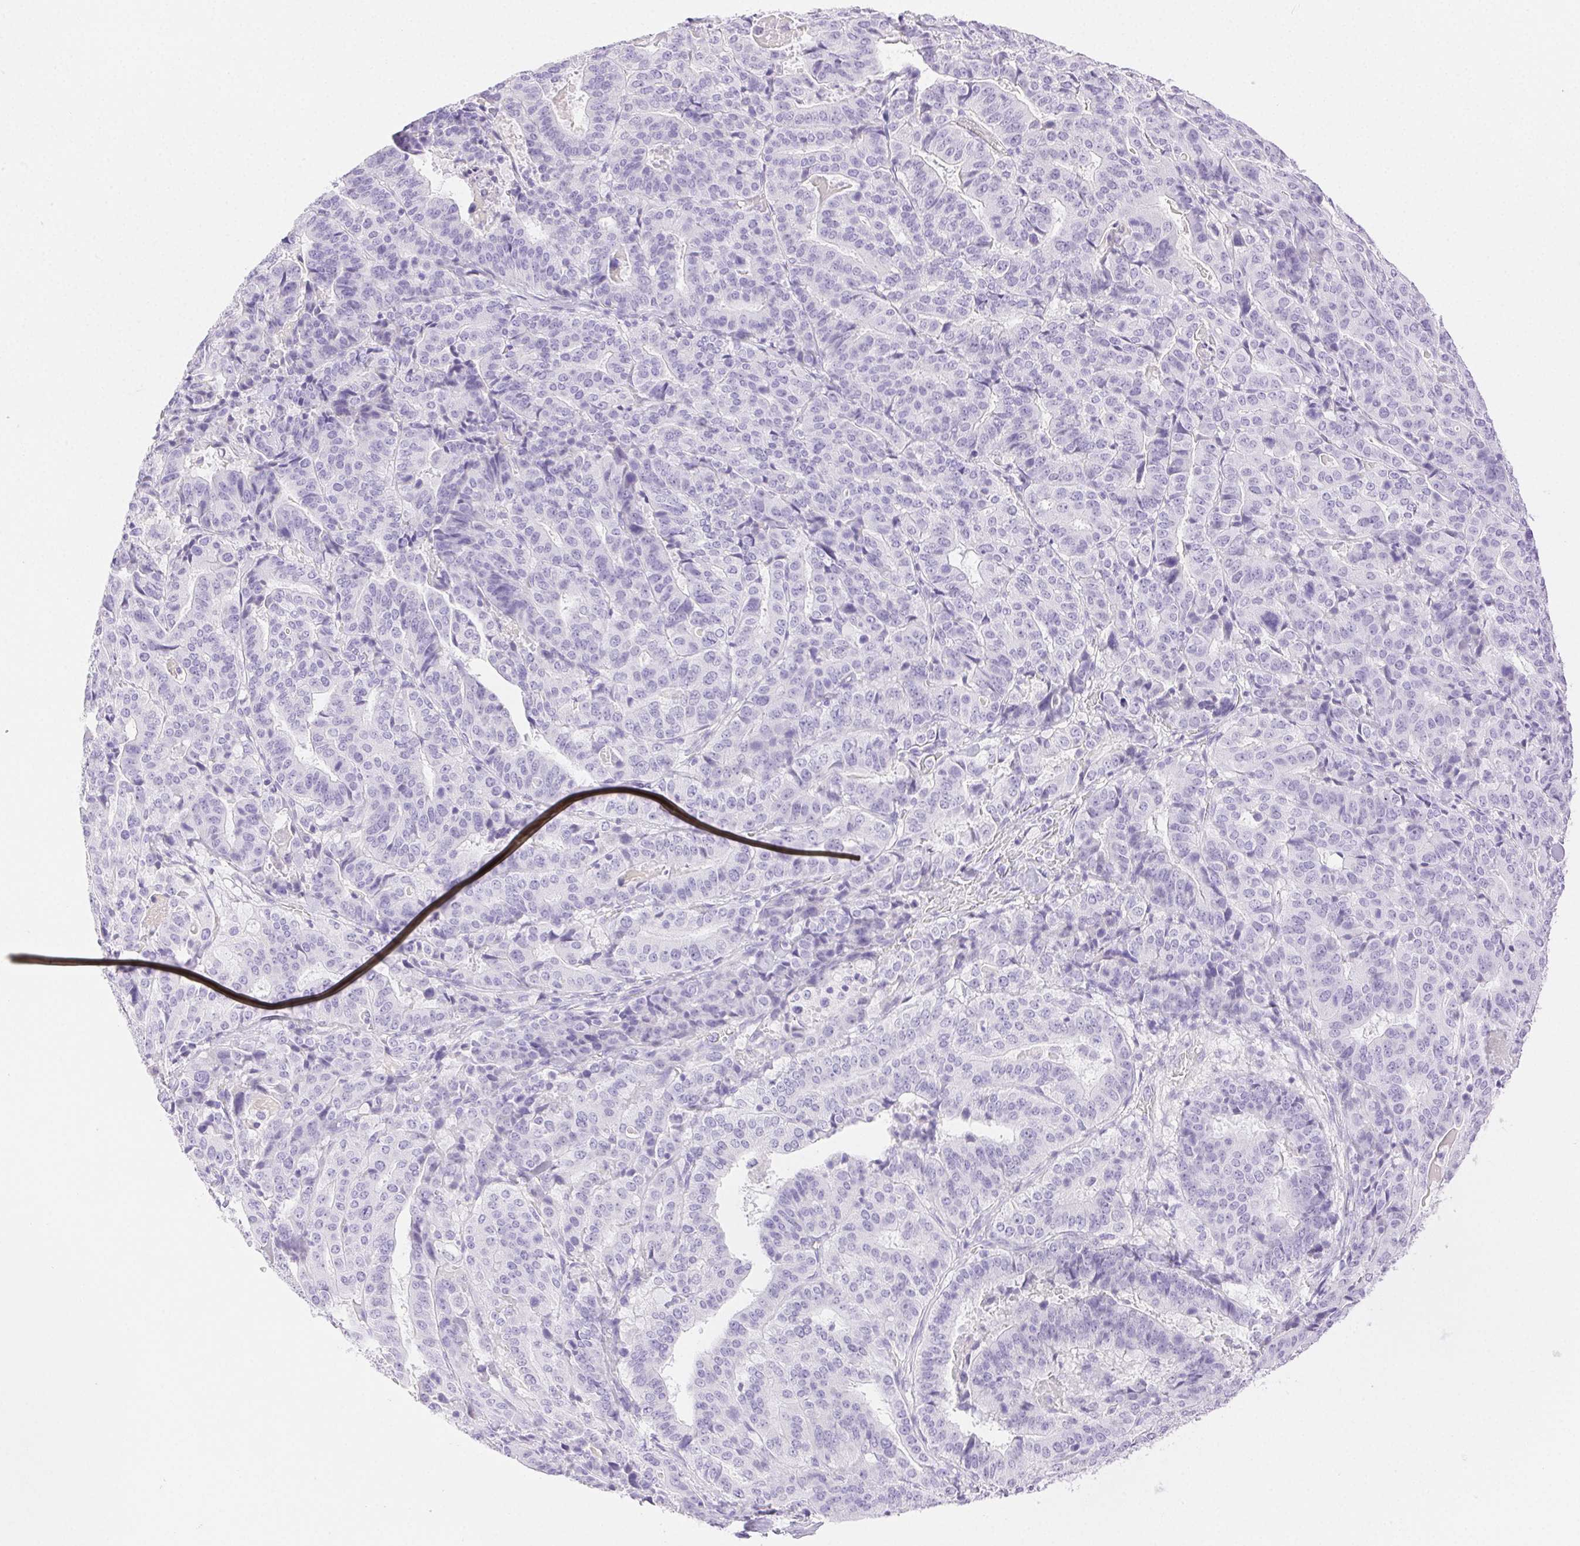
{"staining": {"intensity": "negative", "quantity": "none", "location": "none"}, "tissue": "stomach cancer", "cell_type": "Tumor cells", "image_type": "cancer", "snomed": [{"axis": "morphology", "description": "Adenocarcinoma, NOS"}, {"axis": "topography", "description": "Stomach"}], "caption": "Immunohistochemistry micrograph of human adenocarcinoma (stomach) stained for a protein (brown), which reveals no staining in tumor cells.", "gene": "SPACA4", "patient": {"sex": "male", "age": 48}}